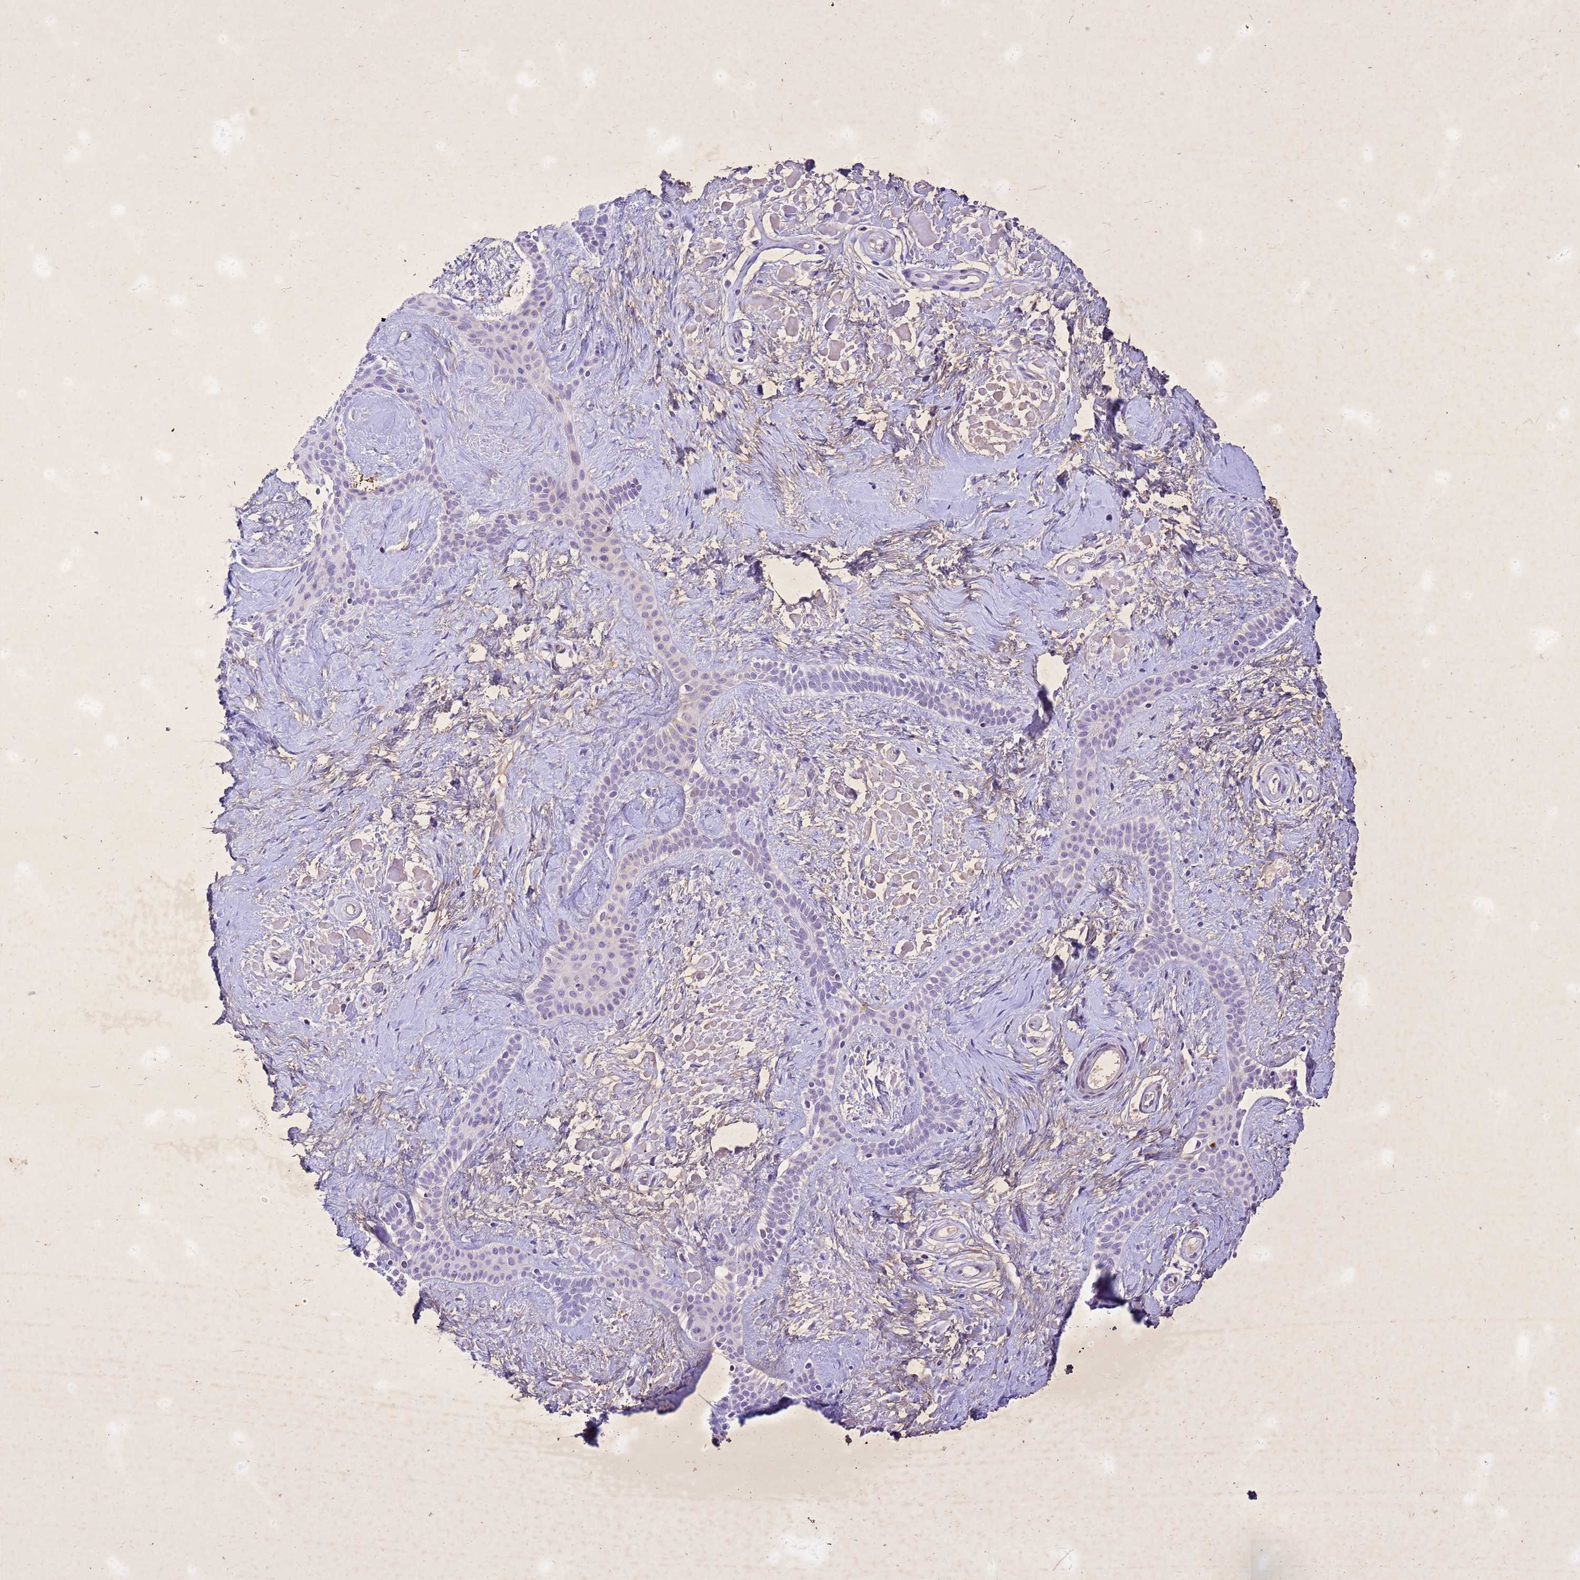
{"staining": {"intensity": "negative", "quantity": "none", "location": "none"}, "tissue": "skin cancer", "cell_type": "Tumor cells", "image_type": "cancer", "snomed": [{"axis": "morphology", "description": "Basal cell carcinoma"}, {"axis": "topography", "description": "Skin"}], "caption": "This is an immunohistochemistry photomicrograph of human skin basal cell carcinoma. There is no positivity in tumor cells.", "gene": "COPS9", "patient": {"sex": "male", "age": 78}}